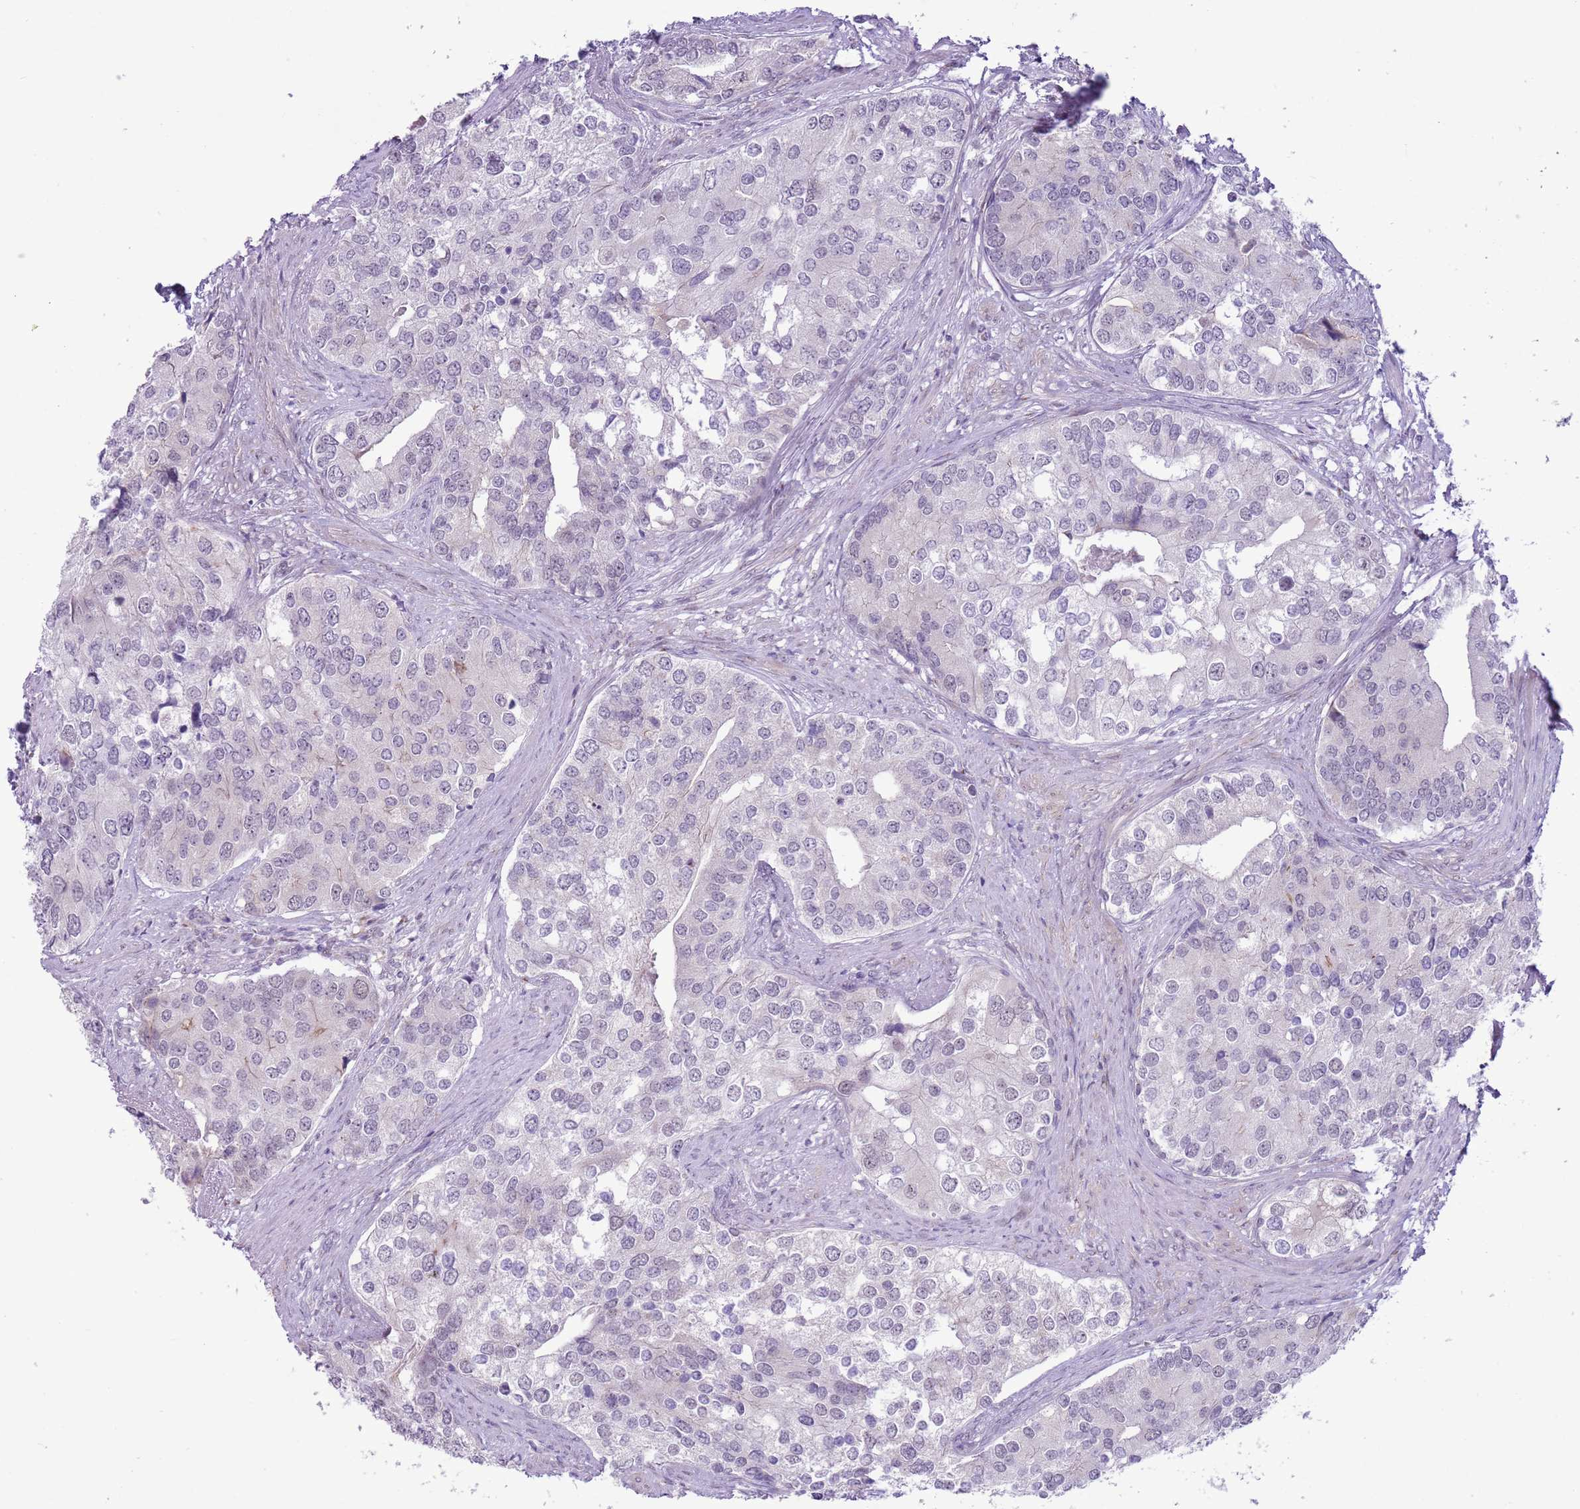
{"staining": {"intensity": "negative", "quantity": "none", "location": "none"}, "tissue": "prostate cancer", "cell_type": "Tumor cells", "image_type": "cancer", "snomed": [{"axis": "morphology", "description": "Adenocarcinoma, High grade"}, {"axis": "topography", "description": "Prostate"}], "caption": "Immunohistochemistry photomicrograph of prostate cancer (adenocarcinoma (high-grade)) stained for a protein (brown), which shows no expression in tumor cells.", "gene": "ZNF576", "patient": {"sex": "male", "age": 62}}